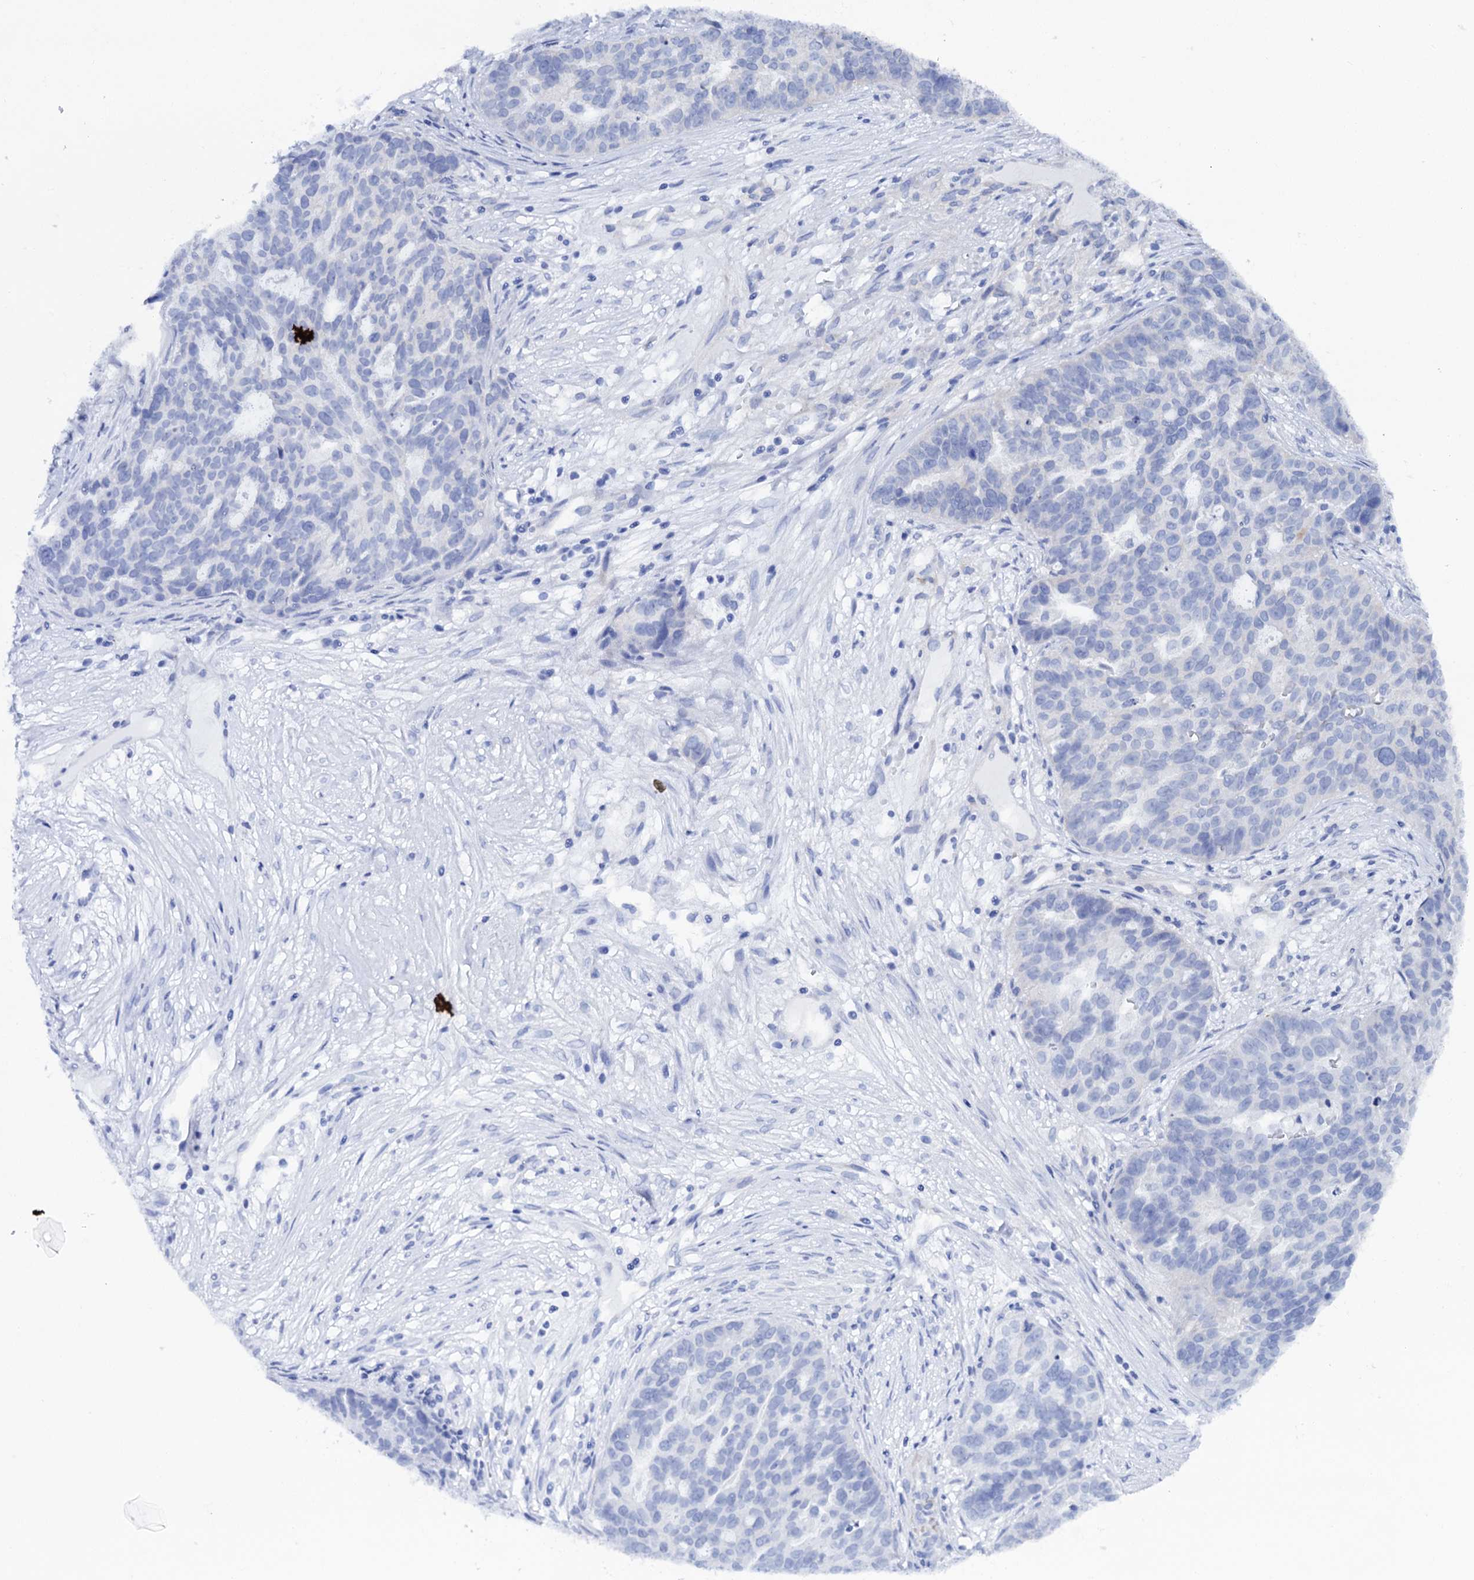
{"staining": {"intensity": "negative", "quantity": "none", "location": "none"}, "tissue": "ovarian cancer", "cell_type": "Tumor cells", "image_type": "cancer", "snomed": [{"axis": "morphology", "description": "Cystadenocarcinoma, serous, NOS"}, {"axis": "topography", "description": "Ovary"}], "caption": "Protein analysis of ovarian serous cystadenocarcinoma exhibits no significant expression in tumor cells. The staining is performed using DAB brown chromogen with nuclei counter-stained in using hematoxylin.", "gene": "CSAD", "patient": {"sex": "female", "age": 59}}